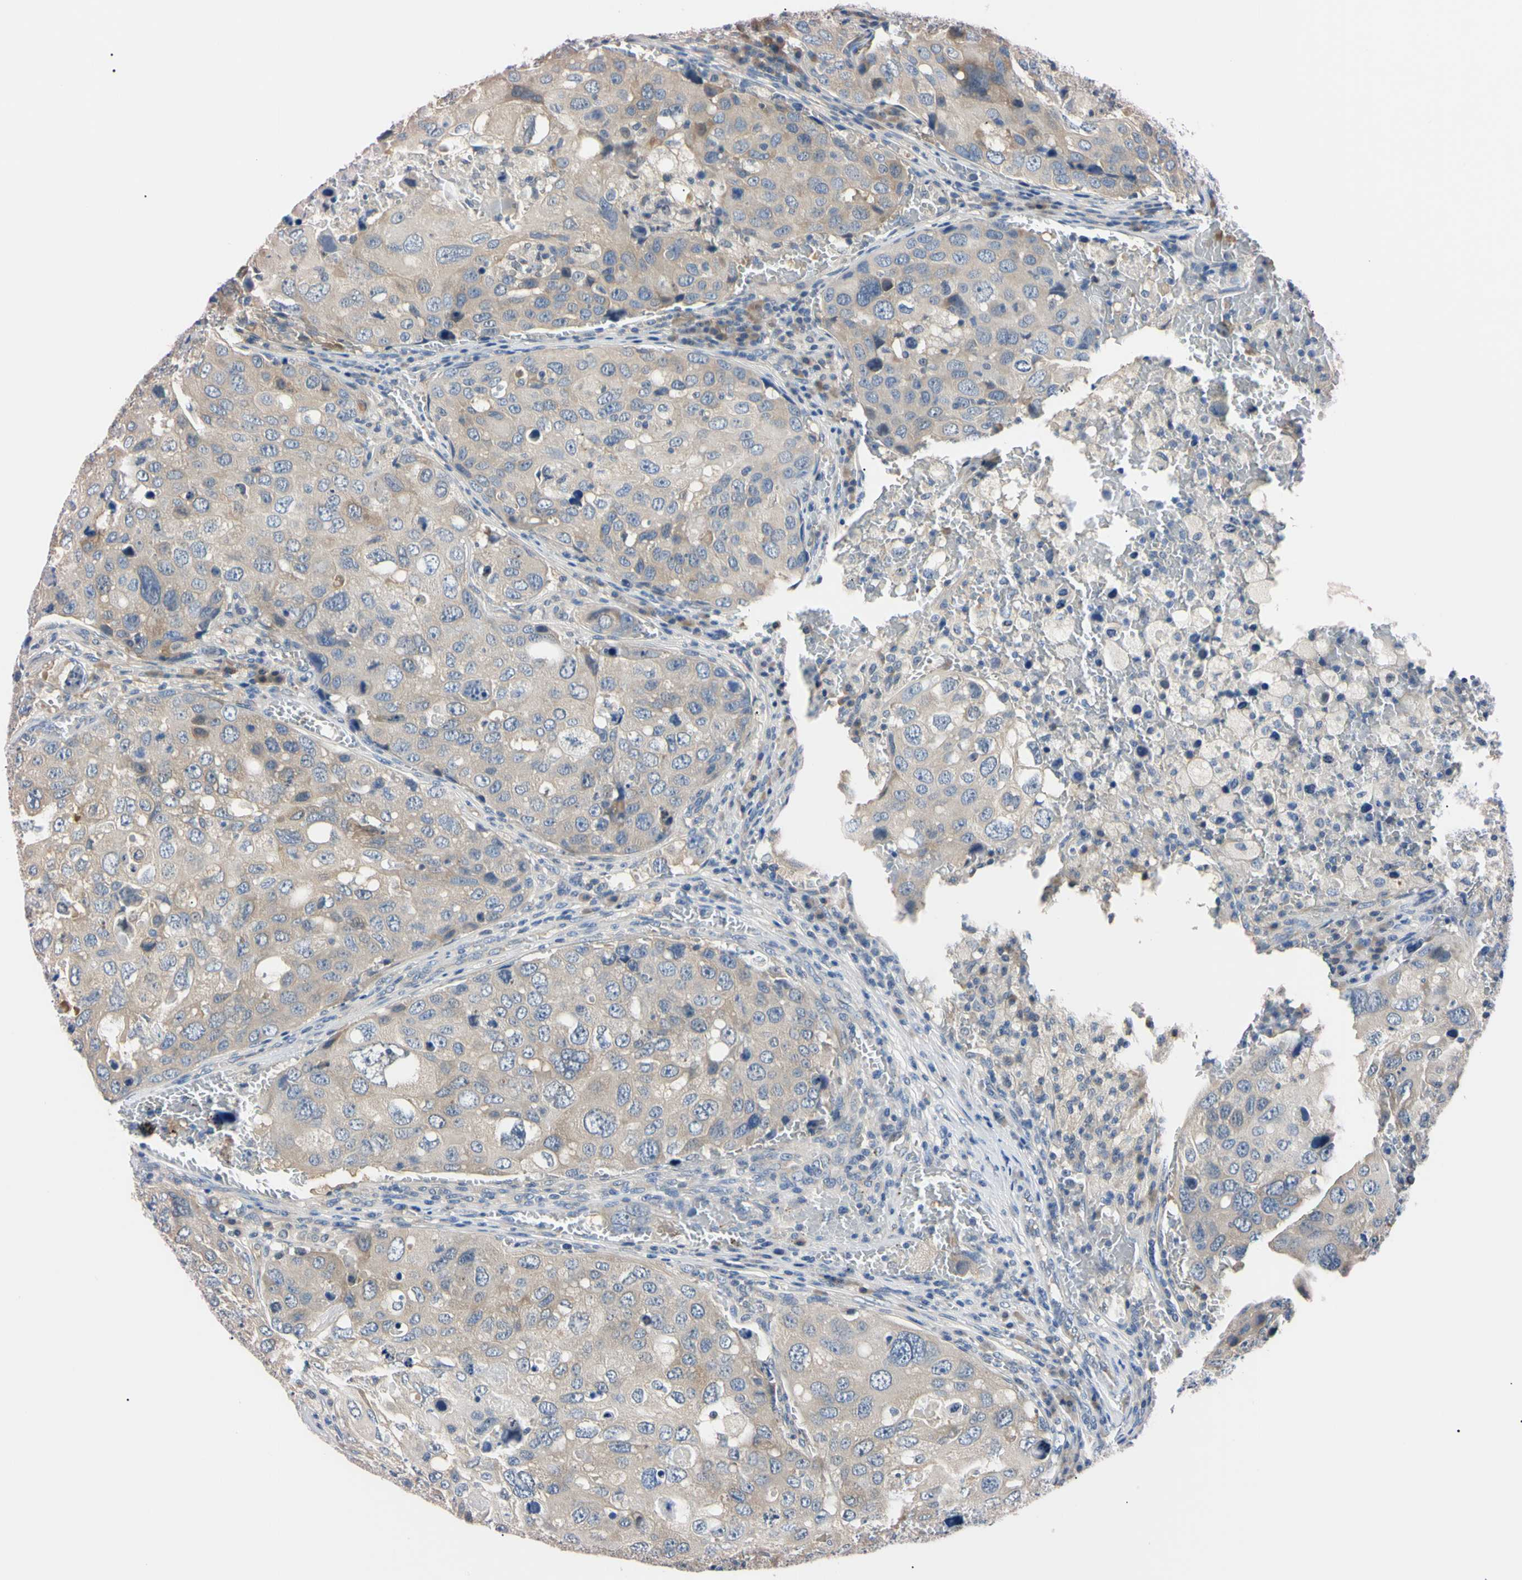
{"staining": {"intensity": "weak", "quantity": "25%-75%", "location": "cytoplasmic/membranous"}, "tissue": "urothelial cancer", "cell_type": "Tumor cells", "image_type": "cancer", "snomed": [{"axis": "morphology", "description": "Urothelial carcinoma, High grade"}, {"axis": "topography", "description": "Lymph node"}, {"axis": "topography", "description": "Urinary bladder"}], "caption": "About 25%-75% of tumor cells in urothelial cancer demonstrate weak cytoplasmic/membranous protein staining as visualized by brown immunohistochemical staining.", "gene": "RARS1", "patient": {"sex": "male", "age": 51}}